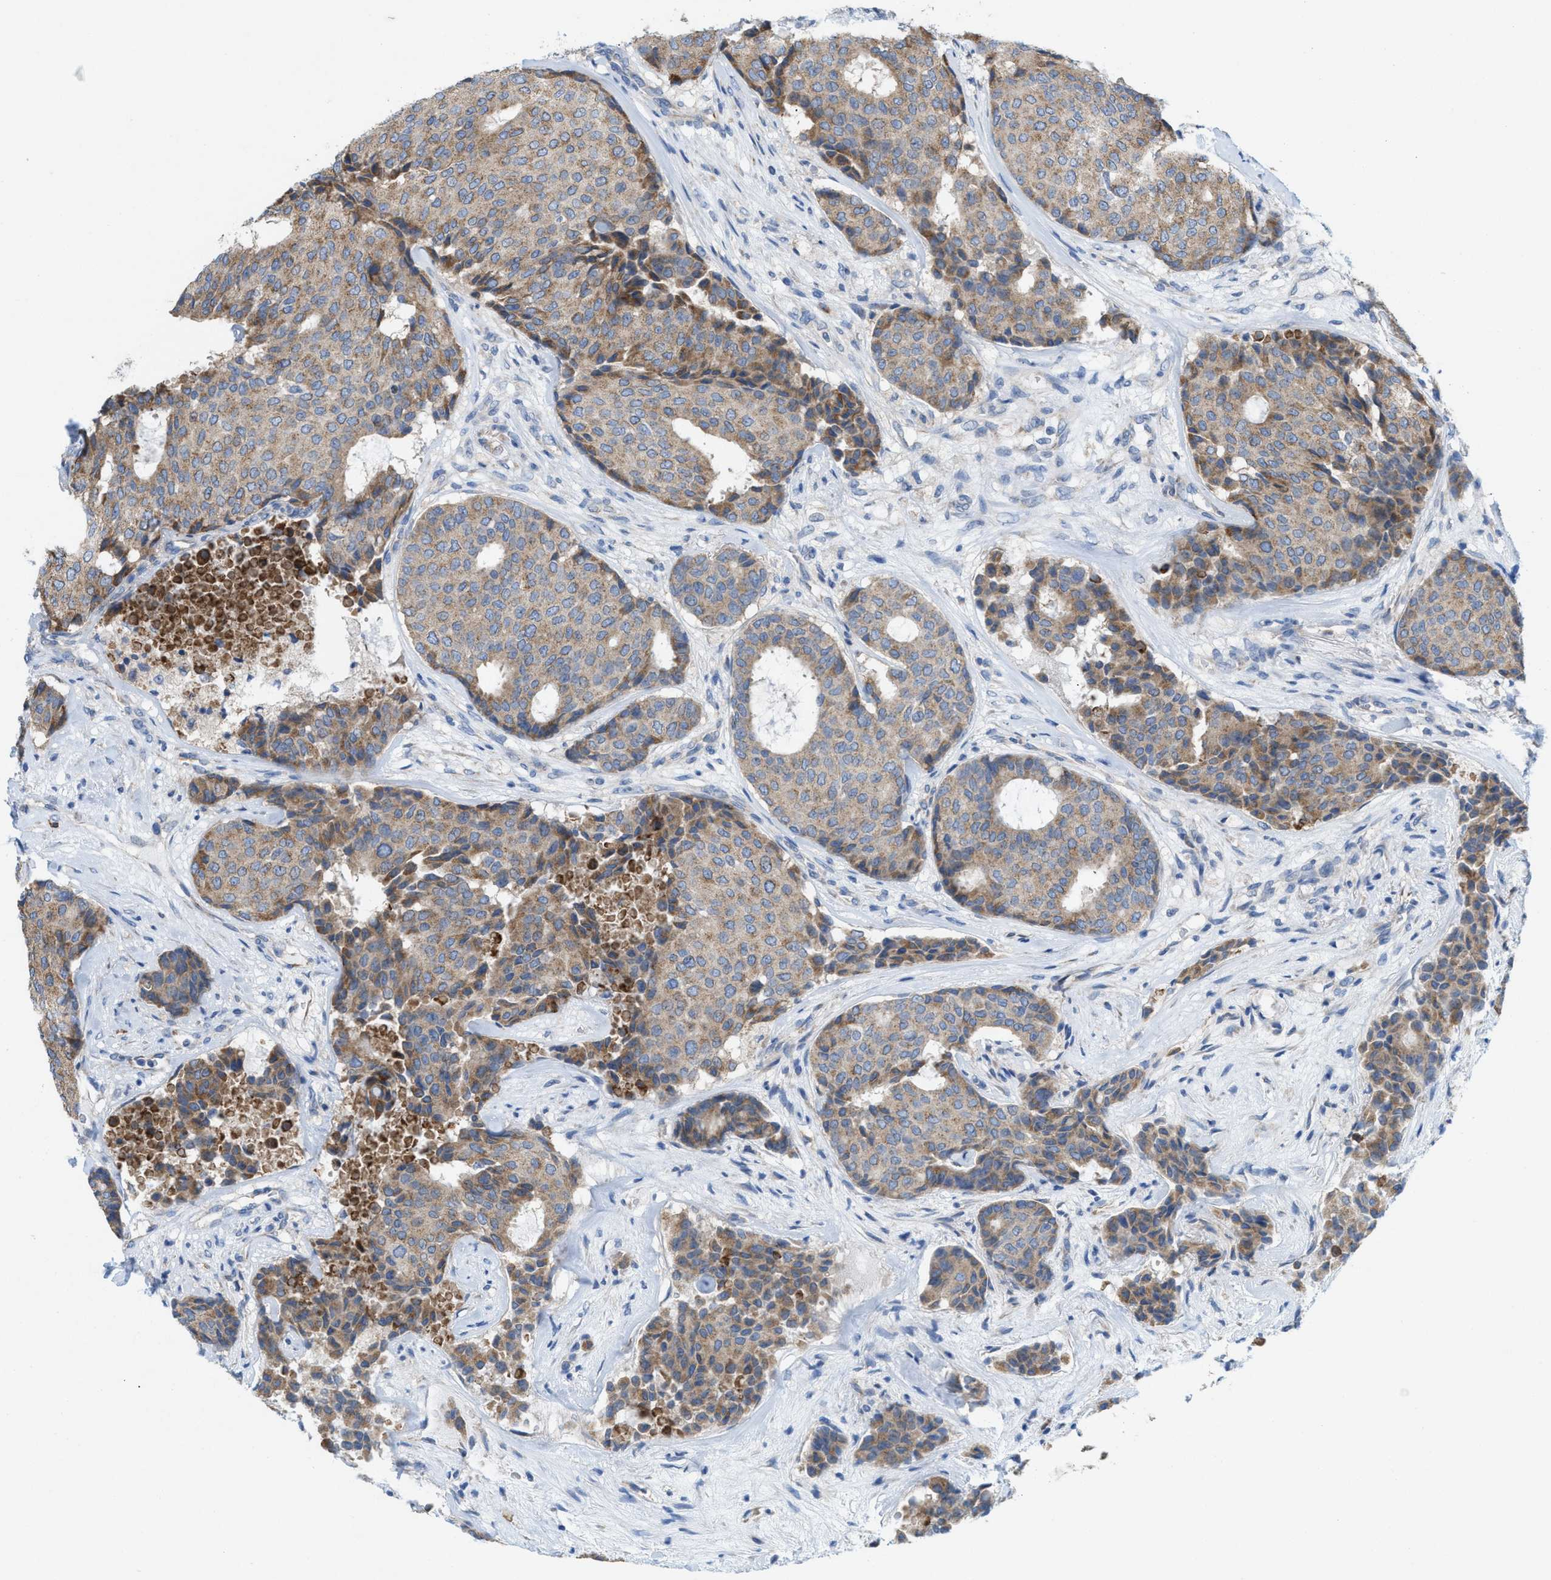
{"staining": {"intensity": "weak", "quantity": ">75%", "location": "cytoplasmic/membranous"}, "tissue": "breast cancer", "cell_type": "Tumor cells", "image_type": "cancer", "snomed": [{"axis": "morphology", "description": "Duct carcinoma"}, {"axis": "topography", "description": "Breast"}], "caption": "Tumor cells exhibit weak cytoplasmic/membranous staining in approximately >75% of cells in breast cancer (infiltrating ductal carcinoma).", "gene": "DYNC2I1", "patient": {"sex": "female", "age": 75}}